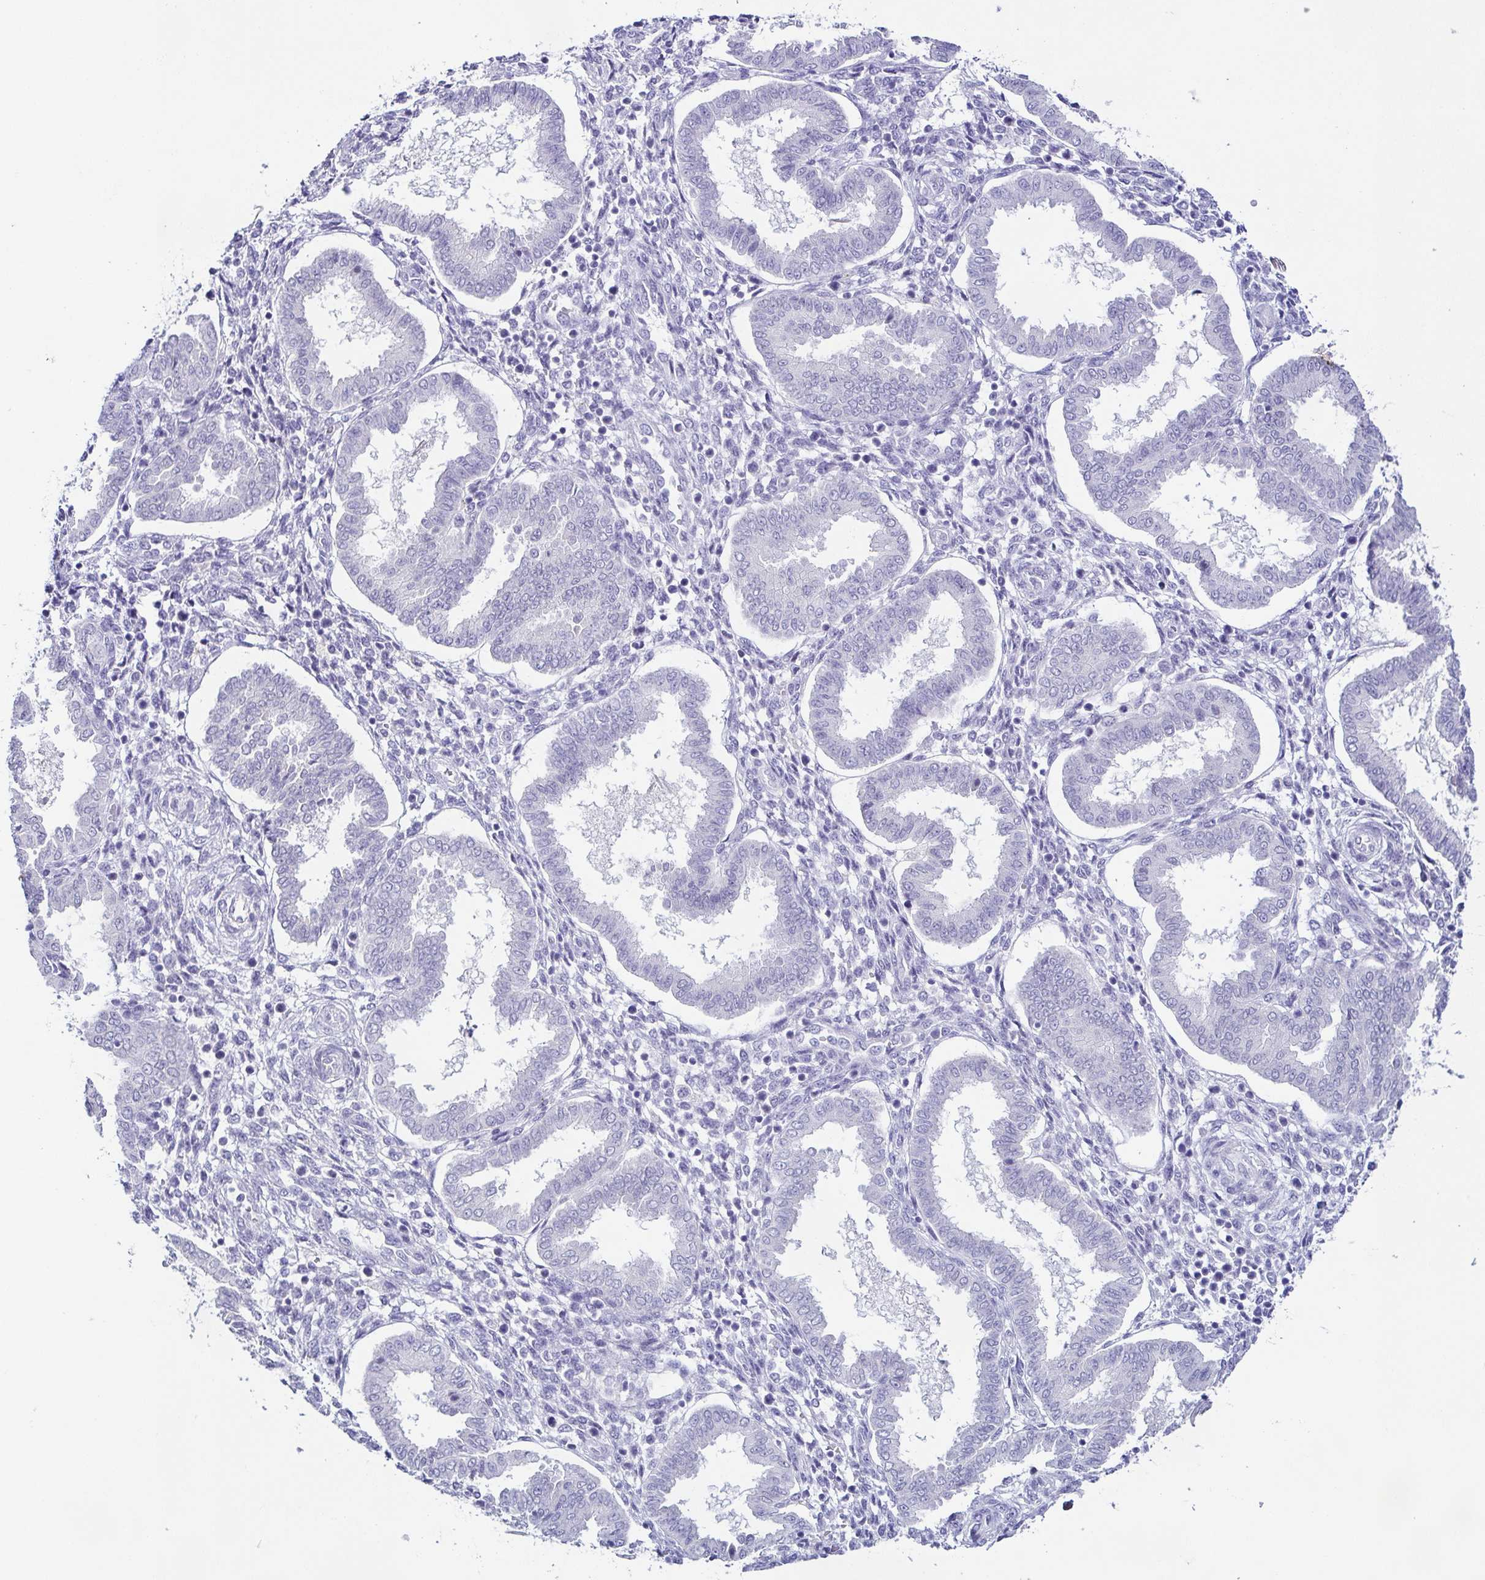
{"staining": {"intensity": "negative", "quantity": "none", "location": "none"}, "tissue": "endometrium", "cell_type": "Cells in endometrial stroma", "image_type": "normal", "snomed": [{"axis": "morphology", "description": "Normal tissue, NOS"}, {"axis": "topography", "description": "Endometrium"}], "caption": "IHC histopathology image of benign endometrium: human endometrium stained with DAB (3,3'-diaminobenzidine) demonstrates no significant protein staining in cells in endometrial stroma.", "gene": "TP73", "patient": {"sex": "female", "age": 24}}